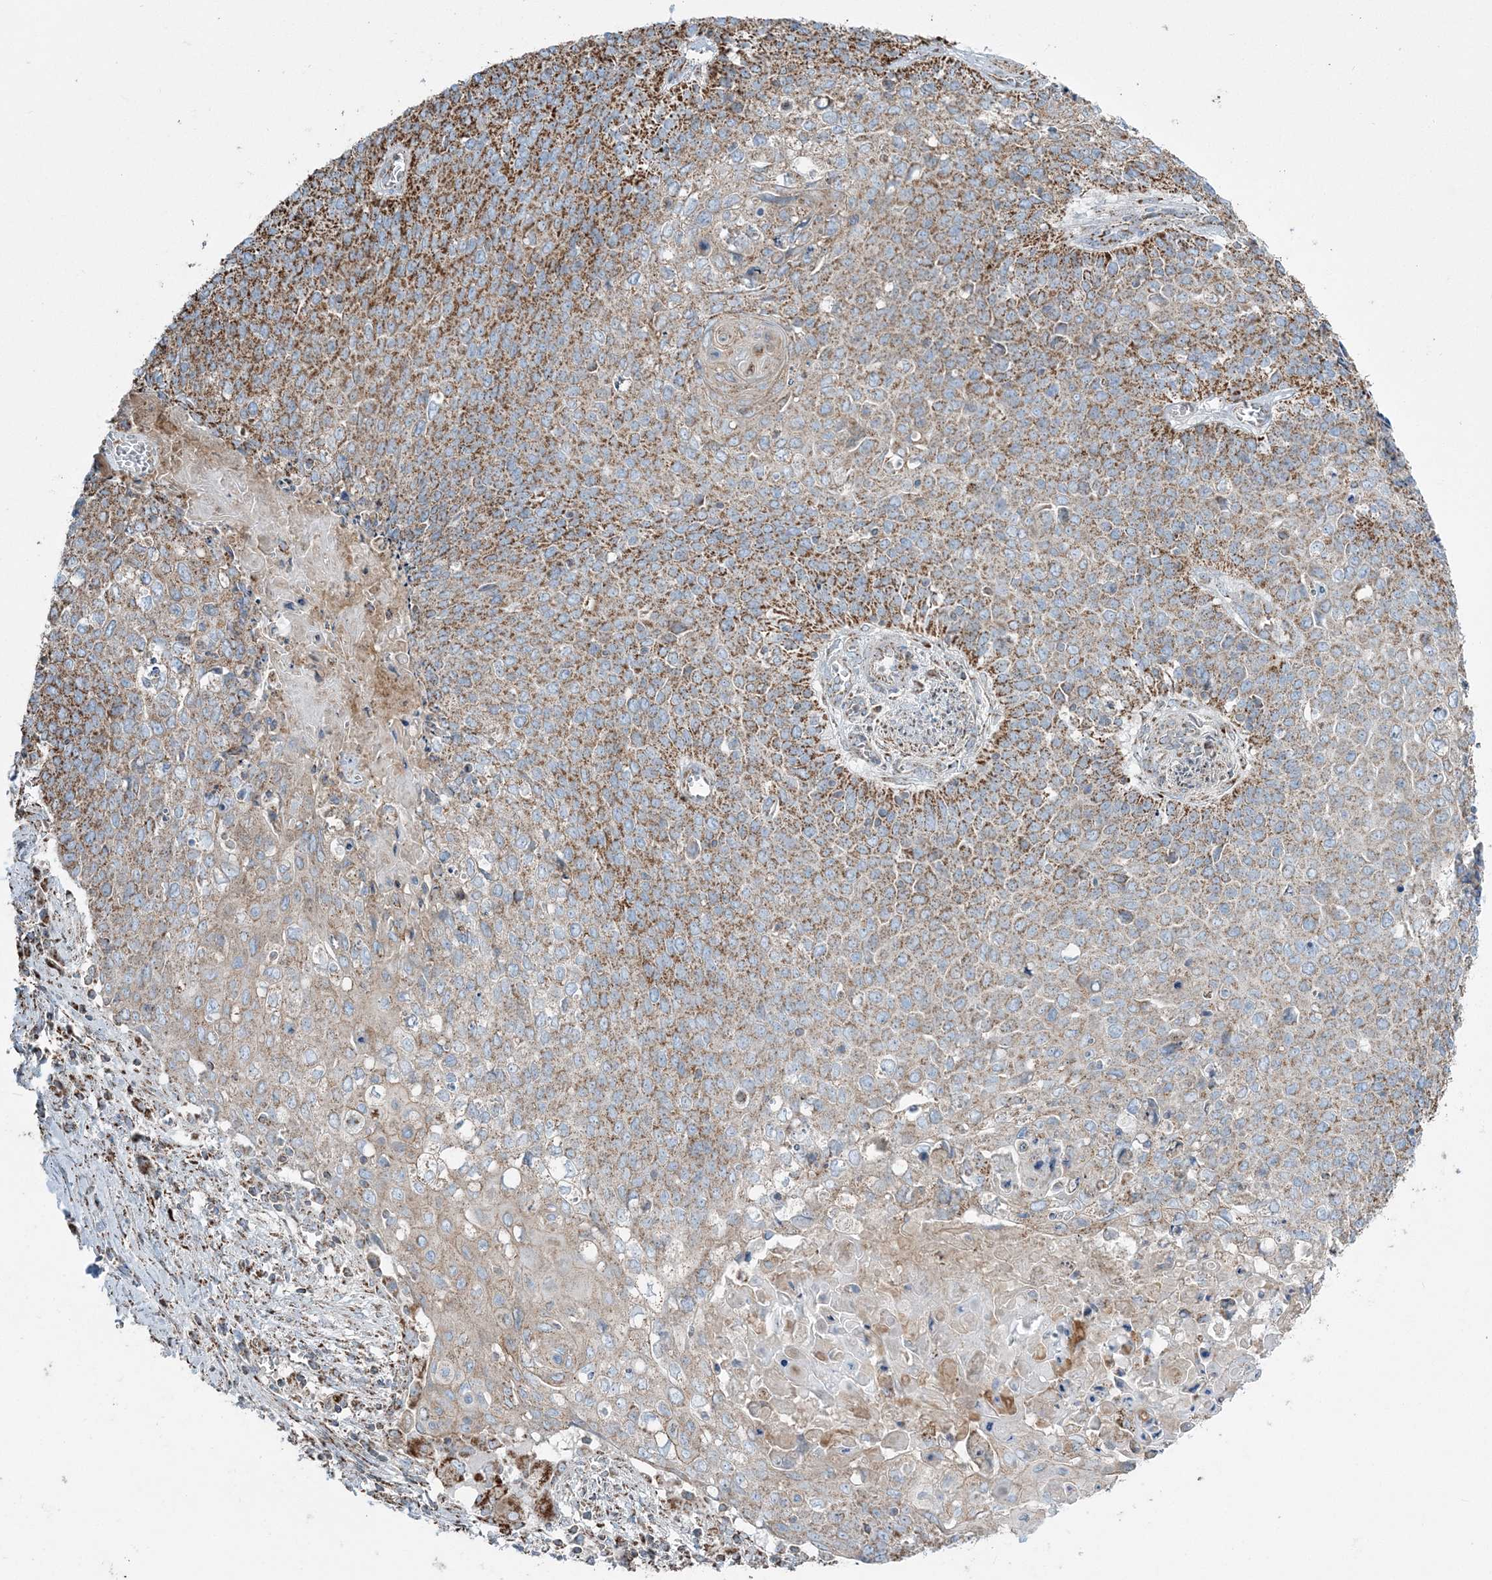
{"staining": {"intensity": "strong", "quantity": "25%-75%", "location": "cytoplasmic/membranous"}, "tissue": "cervical cancer", "cell_type": "Tumor cells", "image_type": "cancer", "snomed": [{"axis": "morphology", "description": "Squamous cell carcinoma, NOS"}, {"axis": "topography", "description": "Cervix"}], "caption": "Human cervical cancer (squamous cell carcinoma) stained with a brown dye reveals strong cytoplasmic/membranous positive staining in approximately 25%-75% of tumor cells.", "gene": "RAB11FIP3", "patient": {"sex": "female", "age": 39}}